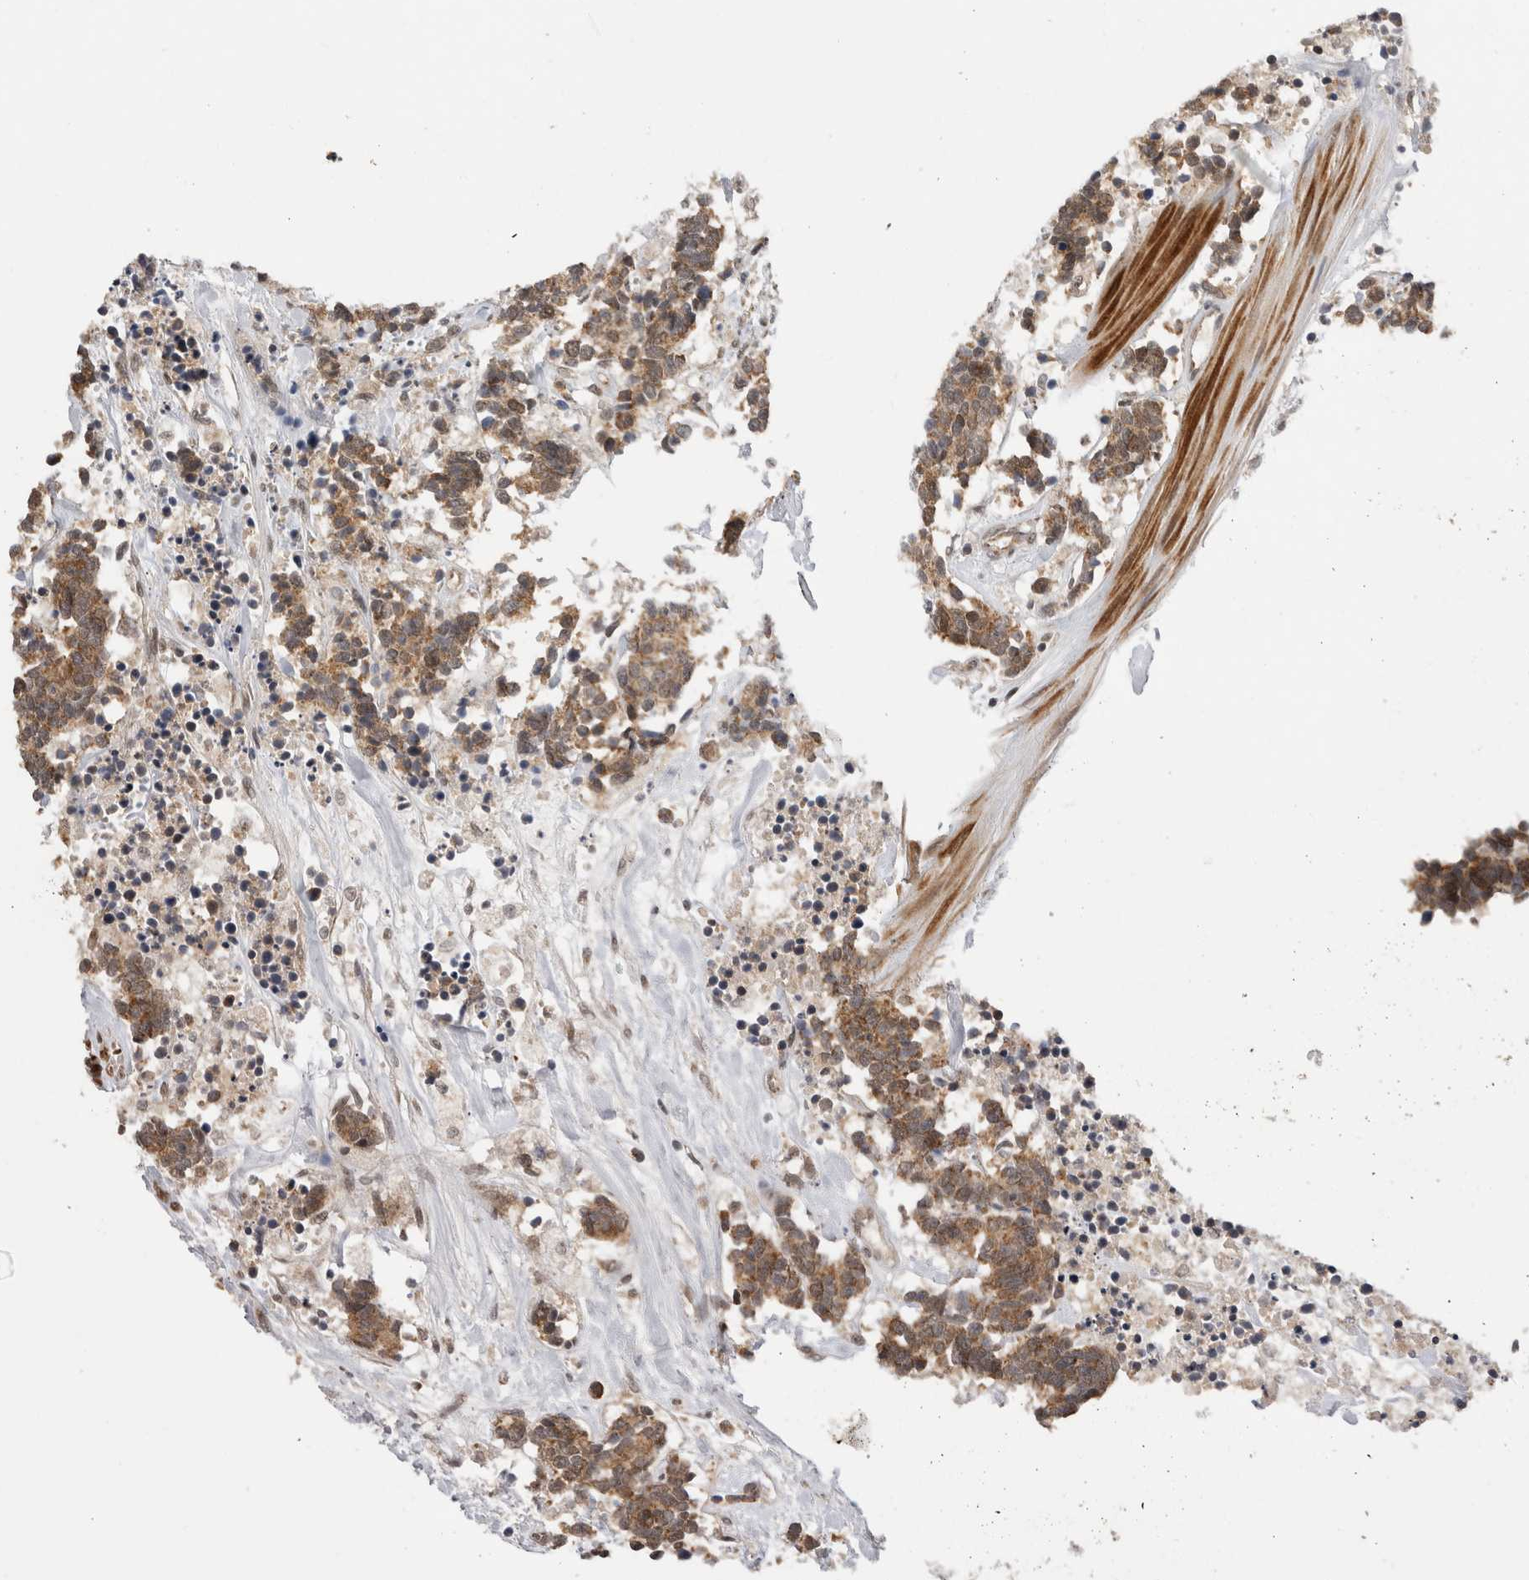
{"staining": {"intensity": "moderate", "quantity": ">75%", "location": "cytoplasmic/membranous"}, "tissue": "carcinoid", "cell_type": "Tumor cells", "image_type": "cancer", "snomed": [{"axis": "morphology", "description": "Carcinoma, NOS"}, {"axis": "morphology", "description": "Carcinoid, malignant, NOS"}, {"axis": "topography", "description": "Urinary bladder"}], "caption": "High-magnification brightfield microscopy of carcinoid stained with DAB (brown) and counterstained with hematoxylin (blue). tumor cells exhibit moderate cytoplasmic/membranous staining is seen in about>75% of cells. (DAB (3,3'-diaminobenzidine) = brown stain, brightfield microscopy at high magnification).", "gene": "TMEM65", "patient": {"sex": "male", "age": 57}}